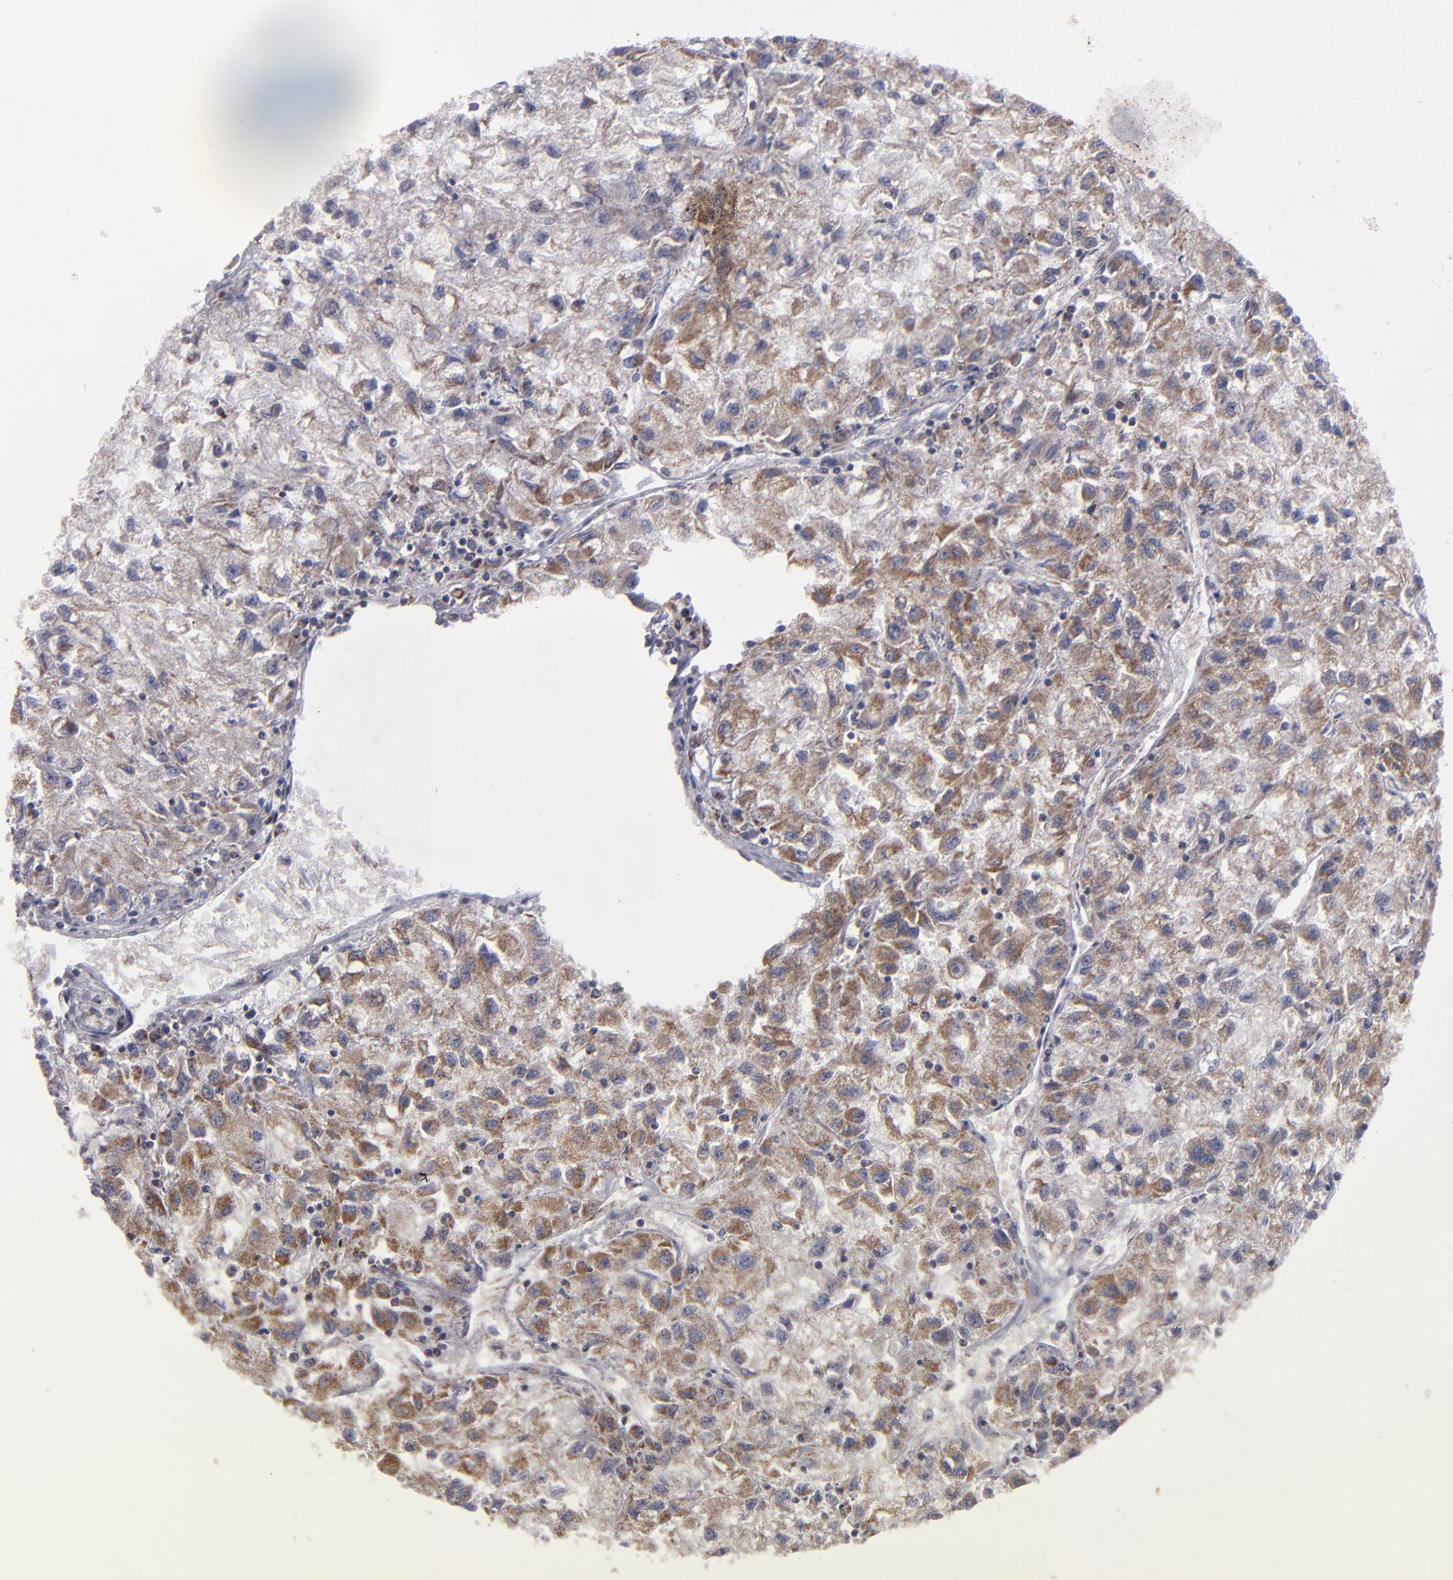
{"staining": {"intensity": "moderate", "quantity": ">75%", "location": "cytoplasmic/membranous"}, "tissue": "renal cancer", "cell_type": "Tumor cells", "image_type": "cancer", "snomed": [{"axis": "morphology", "description": "Adenocarcinoma, NOS"}, {"axis": "topography", "description": "Kidney"}], "caption": "Renal cancer (adenocarcinoma) tissue reveals moderate cytoplasmic/membranous expression in about >75% of tumor cells, visualized by immunohistochemistry. (DAB IHC, brown staining for protein, blue staining for nuclei).", "gene": "MYOM2", "patient": {"sex": "male", "age": 59}}